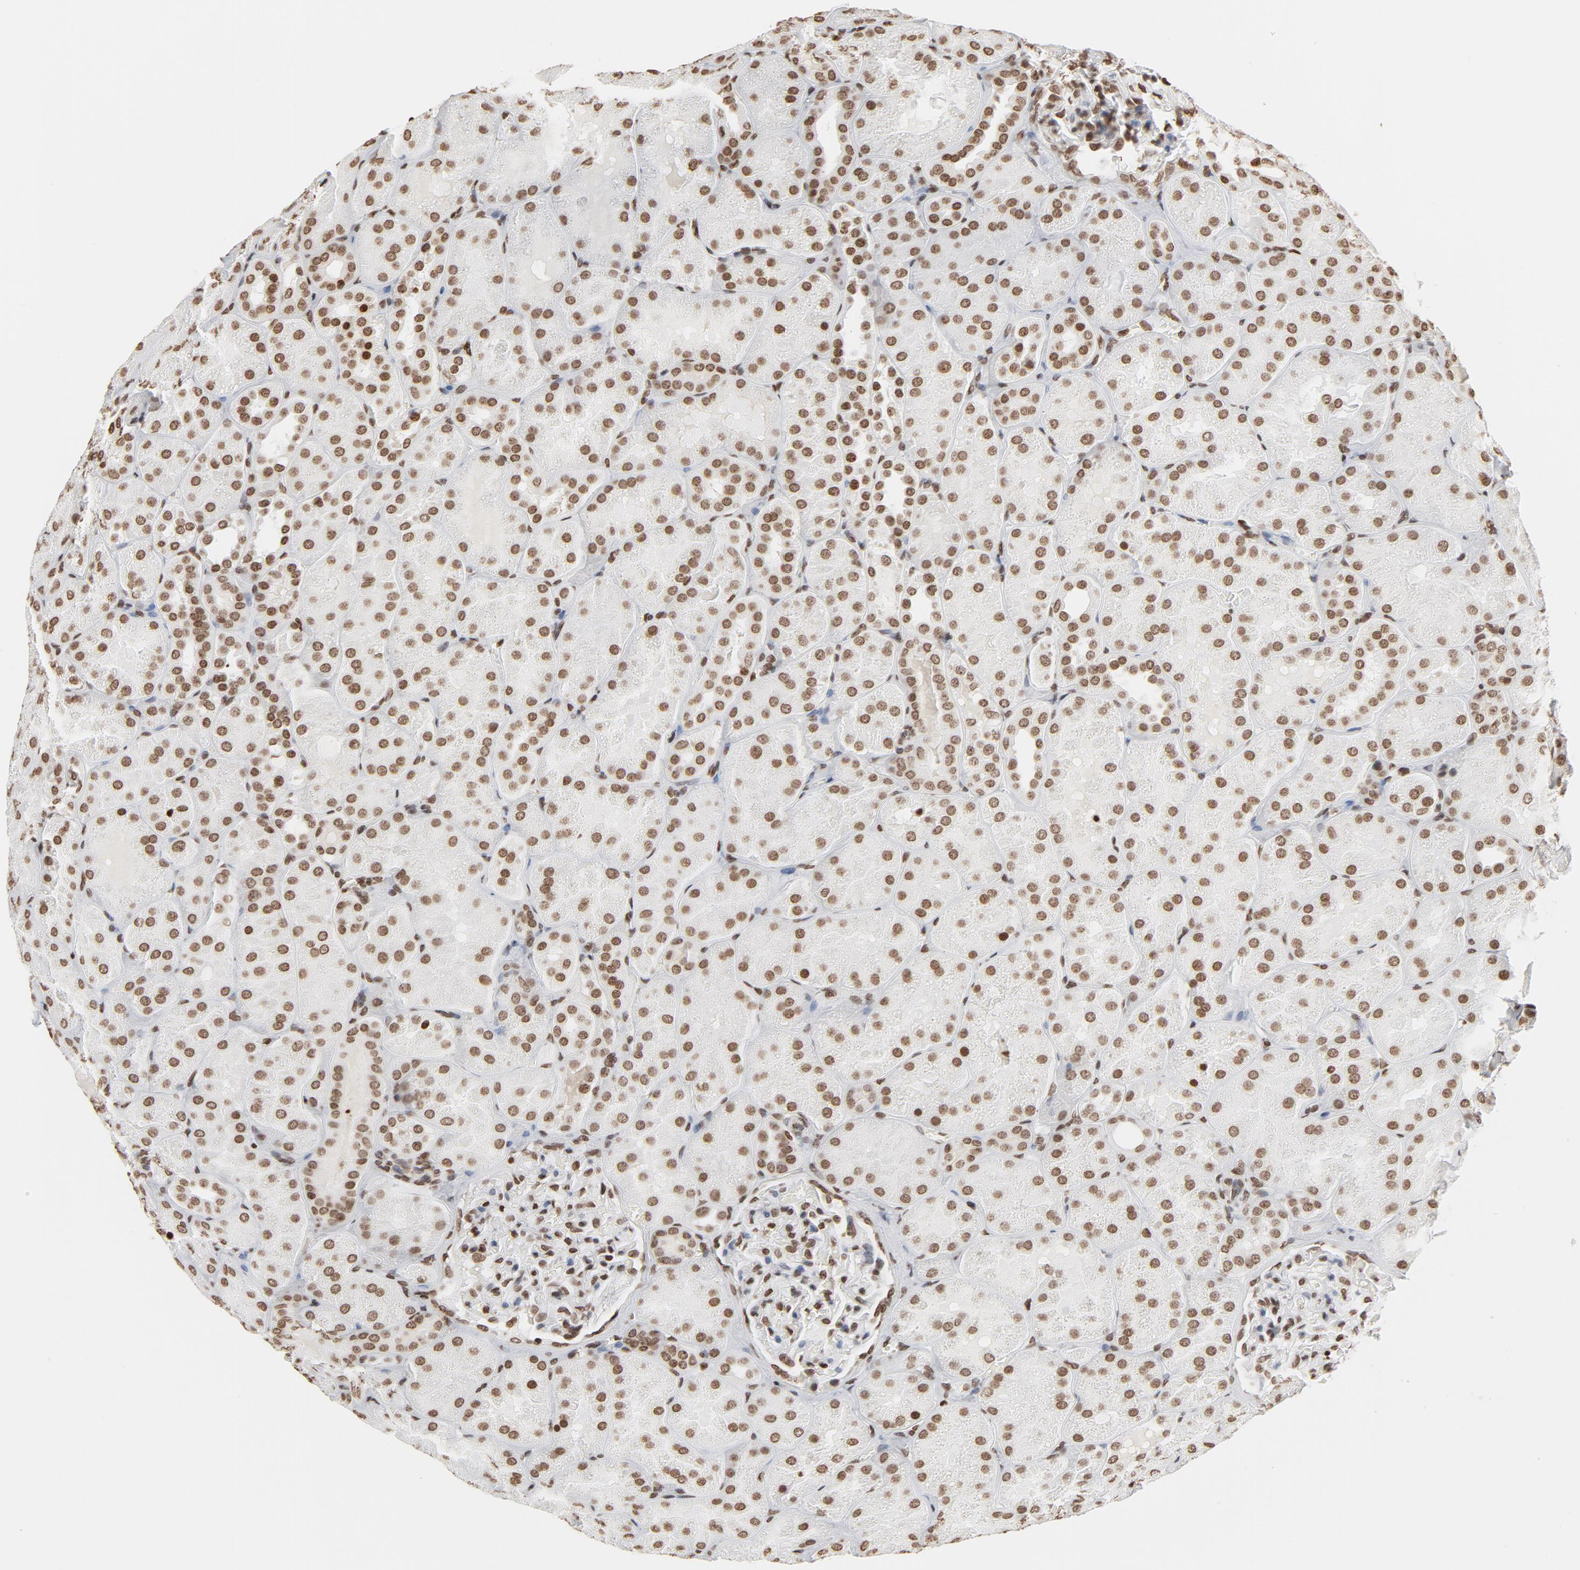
{"staining": {"intensity": "strong", "quantity": ">75%", "location": "nuclear"}, "tissue": "kidney", "cell_type": "Cells in glomeruli", "image_type": "normal", "snomed": [{"axis": "morphology", "description": "Normal tissue, NOS"}, {"axis": "topography", "description": "Kidney"}], "caption": "Immunohistochemical staining of normal kidney shows strong nuclear protein expression in approximately >75% of cells in glomeruli. Nuclei are stained in blue.", "gene": "H2AC12", "patient": {"sex": "male", "age": 28}}